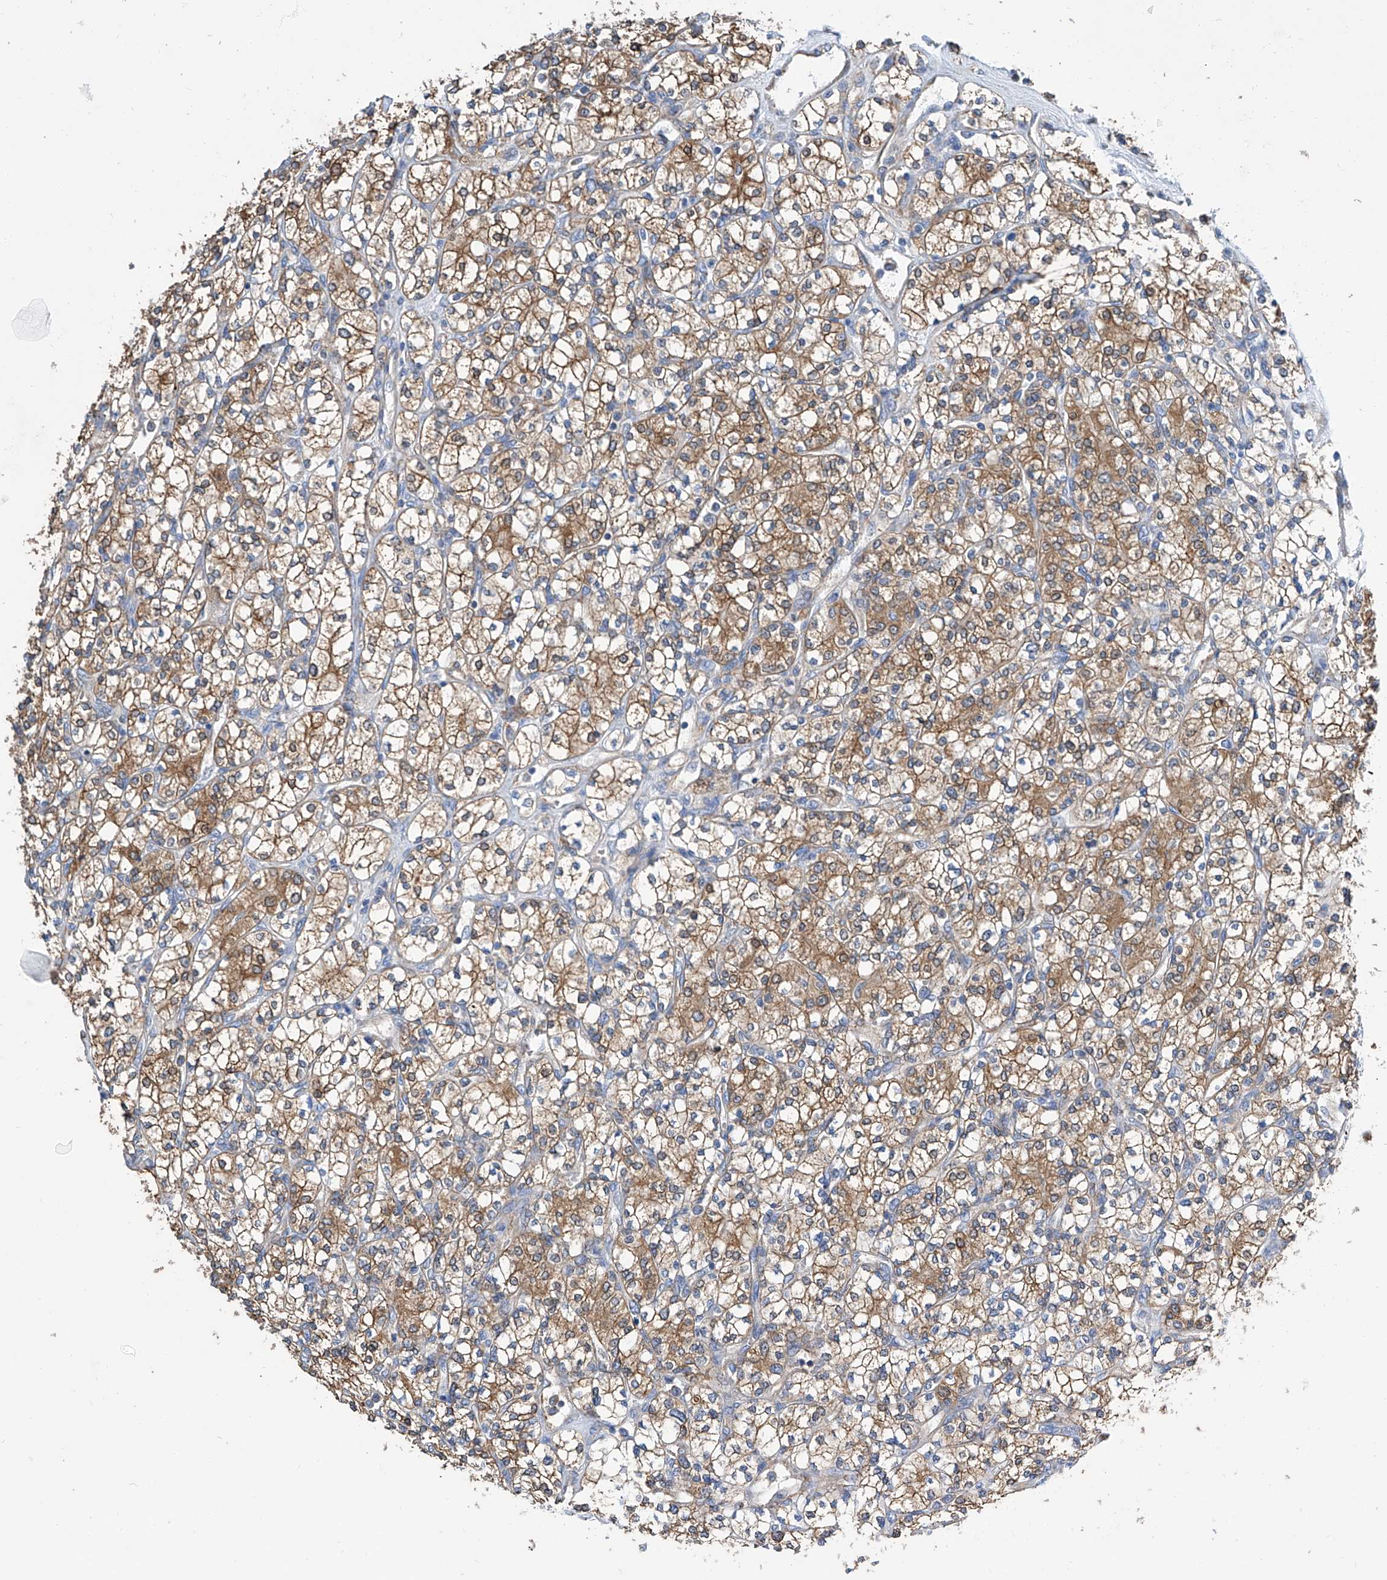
{"staining": {"intensity": "moderate", "quantity": ">75%", "location": "cytoplasmic/membranous"}, "tissue": "renal cancer", "cell_type": "Tumor cells", "image_type": "cancer", "snomed": [{"axis": "morphology", "description": "Adenocarcinoma, NOS"}, {"axis": "topography", "description": "Kidney"}], "caption": "Brown immunohistochemical staining in renal adenocarcinoma shows moderate cytoplasmic/membranous staining in approximately >75% of tumor cells.", "gene": "GPT", "patient": {"sex": "male", "age": 77}}